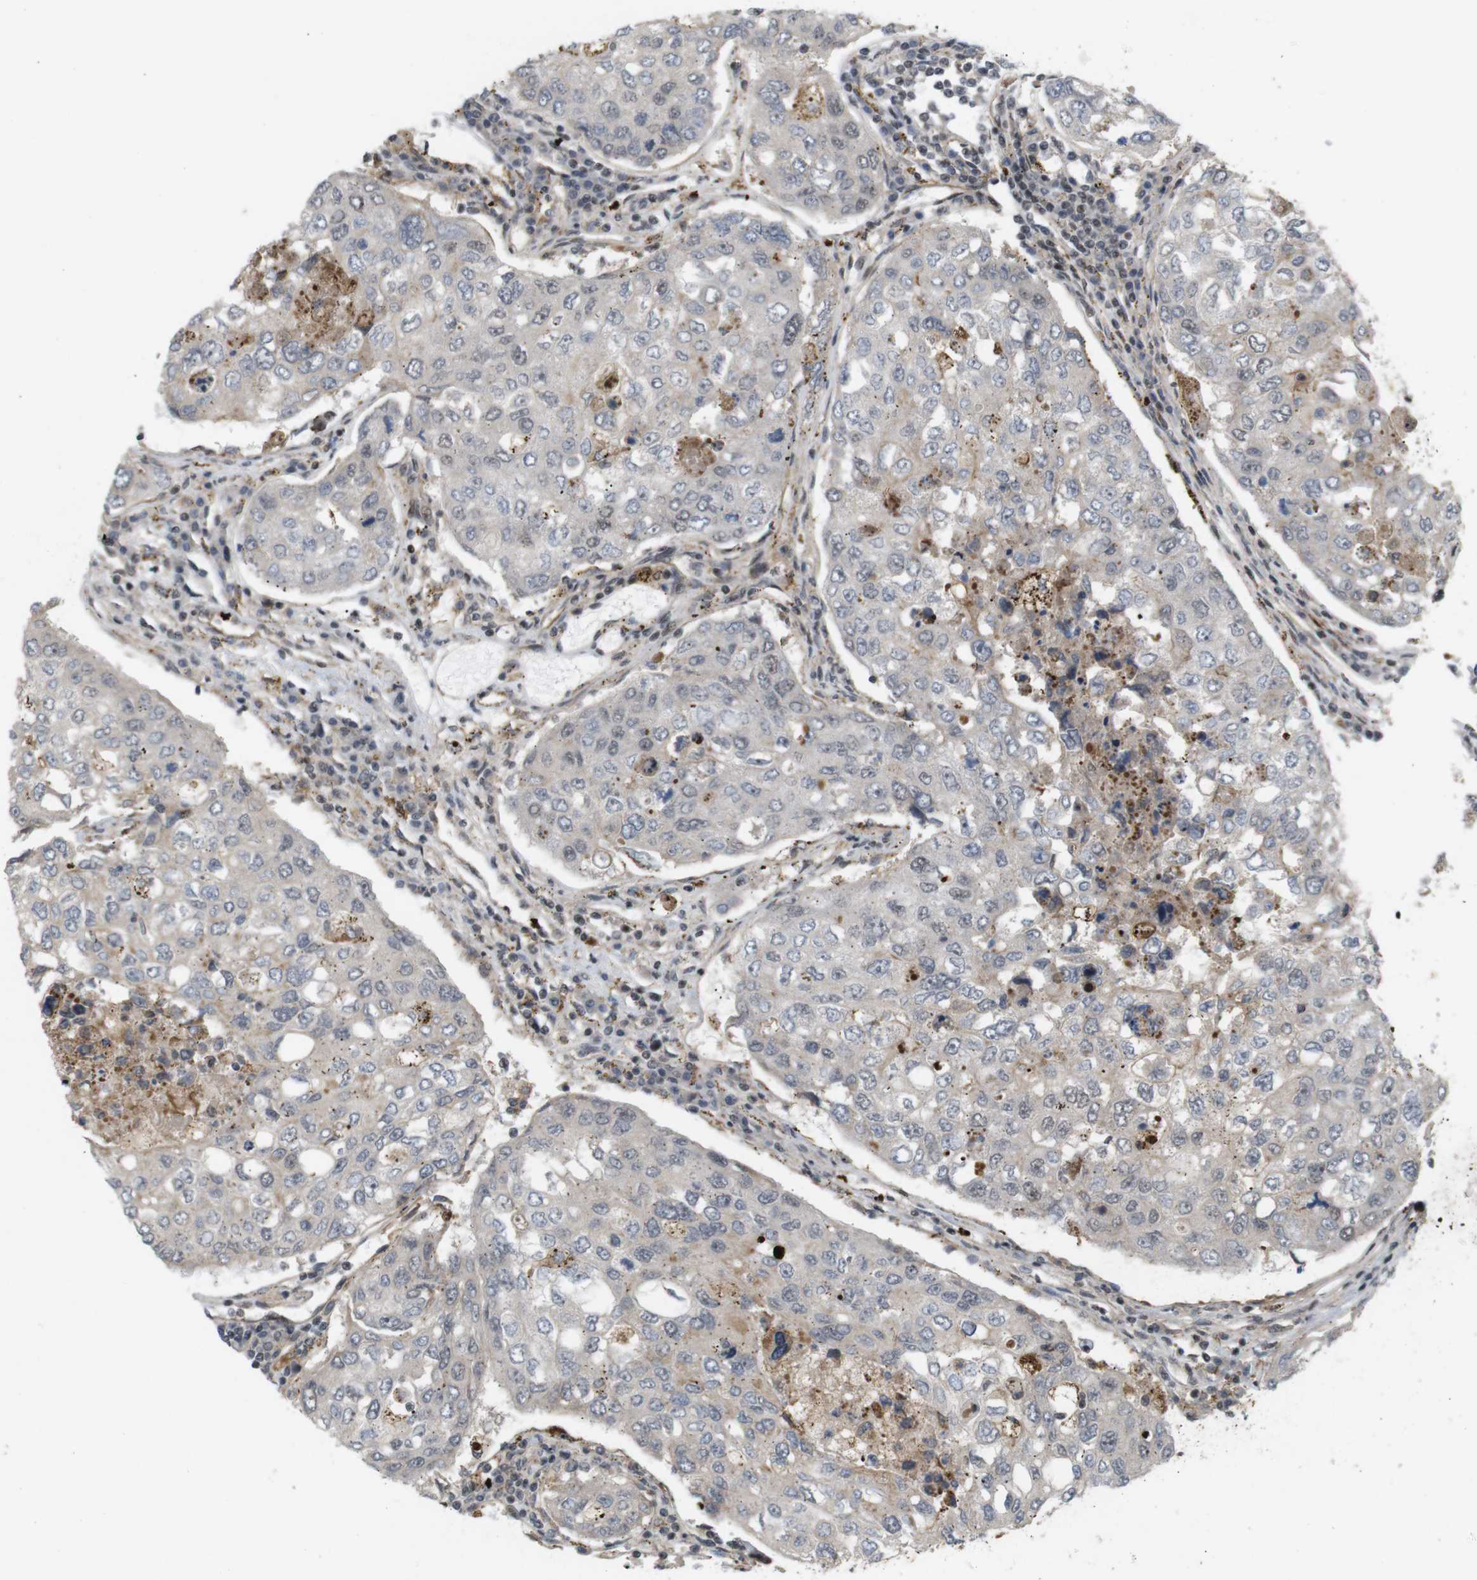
{"staining": {"intensity": "weak", "quantity": "<25%", "location": "cytoplasmic/membranous,nuclear"}, "tissue": "urothelial cancer", "cell_type": "Tumor cells", "image_type": "cancer", "snomed": [{"axis": "morphology", "description": "Urothelial carcinoma, High grade"}, {"axis": "topography", "description": "Lymph node"}, {"axis": "topography", "description": "Urinary bladder"}], "caption": "Human urothelial cancer stained for a protein using IHC reveals no positivity in tumor cells.", "gene": "SP2", "patient": {"sex": "male", "age": 51}}